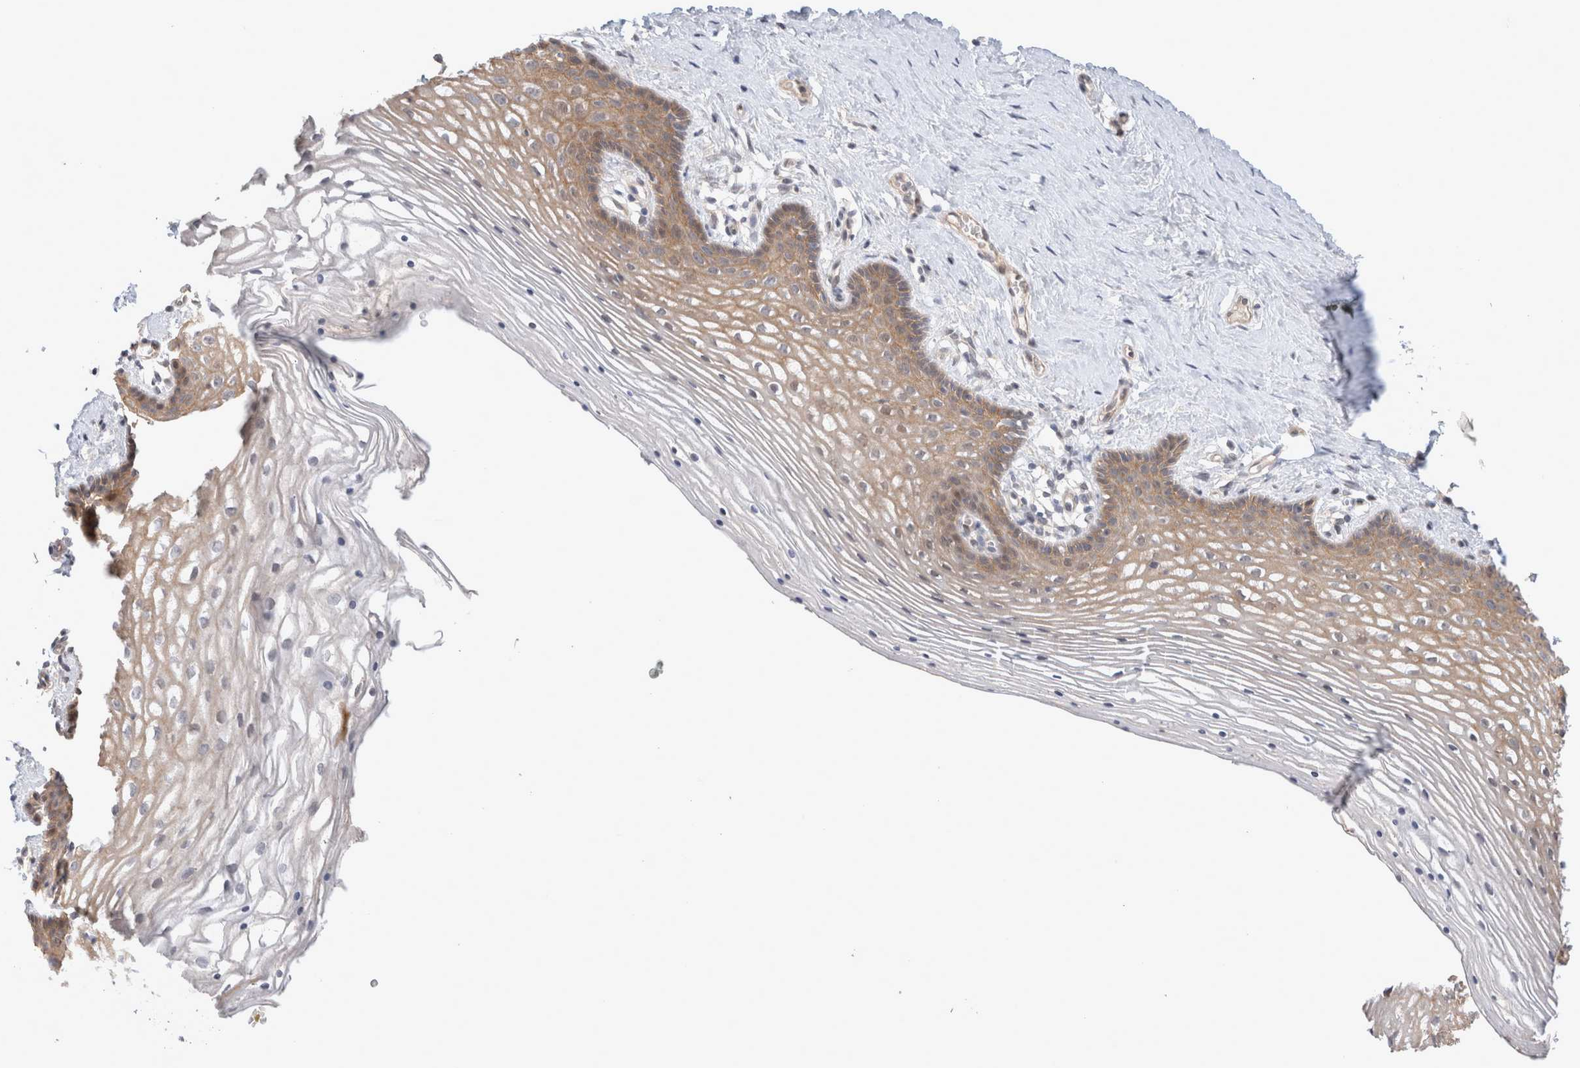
{"staining": {"intensity": "moderate", "quantity": ">75%", "location": "cytoplasmic/membranous"}, "tissue": "vagina", "cell_type": "Squamous epithelial cells", "image_type": "normal", "snomed": [{"axis": "morphology", "description": "Normal tissue, NOS"}, {"axis": "topography", "description": "Vagina"}], "caption": "Immunohistochemistry micrograph of benign vagina: human vagina stained using IHC exhibits medium levels of moderate protein expression localized specifically in the cytoplasmic/membranous of squamous epithelial cells, appearing as a cytoplasmic/membranous brown color.", "gene": "TCF4", "patient": {"sex": "female", "age": 32}}